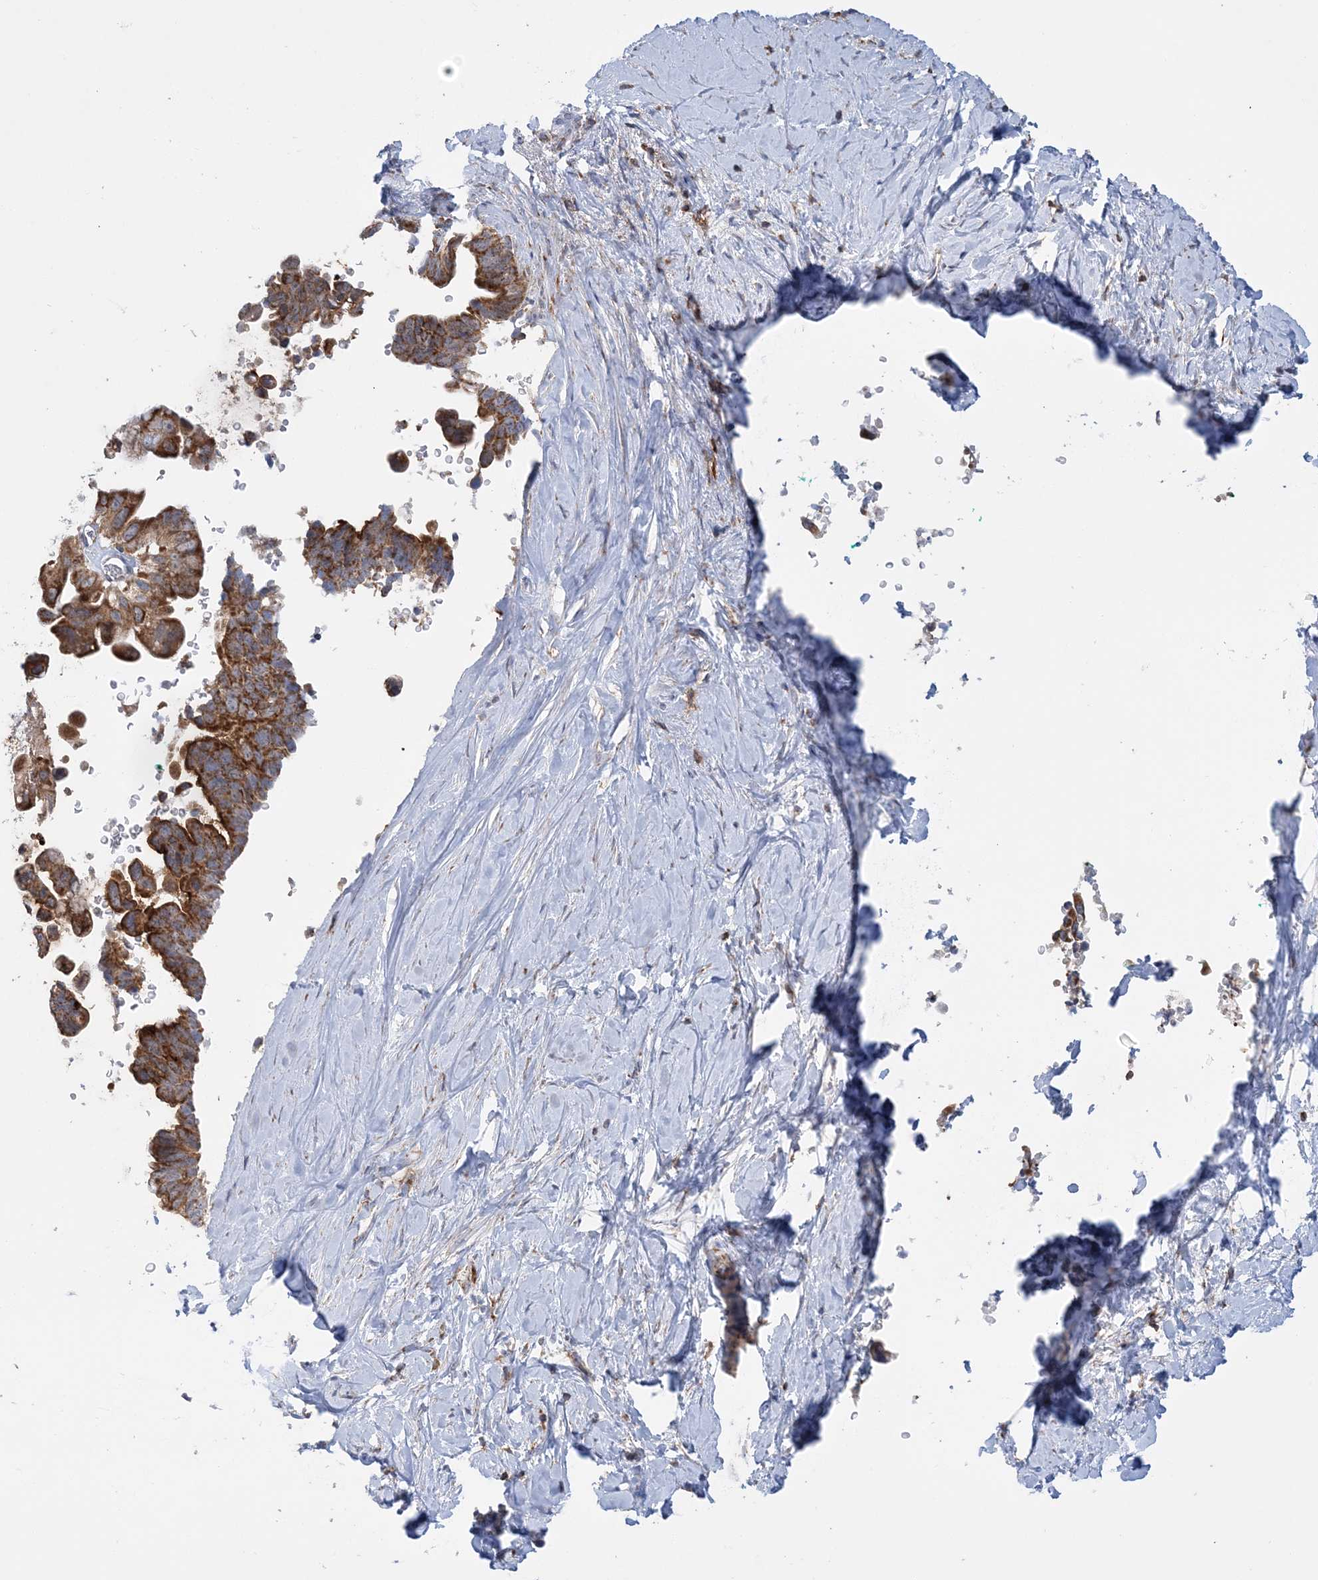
{"staining": {"intensity": "moderate", "quantity": ">75%", "location": "cytoplasmic/membranous"}, "tissue": "pancreatic cancer", "cell_type": "Tumor cells", "image_type": "cancer", "snomed": [{"axis": "morphology", "description": "Adenocarcinoma, NOS"}, {"axis": "topography", "description": "Pancreas"}], "caption": "Moderate cytoplasmic/membranous staining is identified in approximately >75% of tumor cells in adenocarcinoma (pancreatic). The protein is stained brown, and the nuclei are stained in blue (DAB (3,3'-diaminobenzidine) IHC with brightfield microscopy, high magnification).", "gene": "TTC32", "patient": {"sex": "female", "age": 72}}